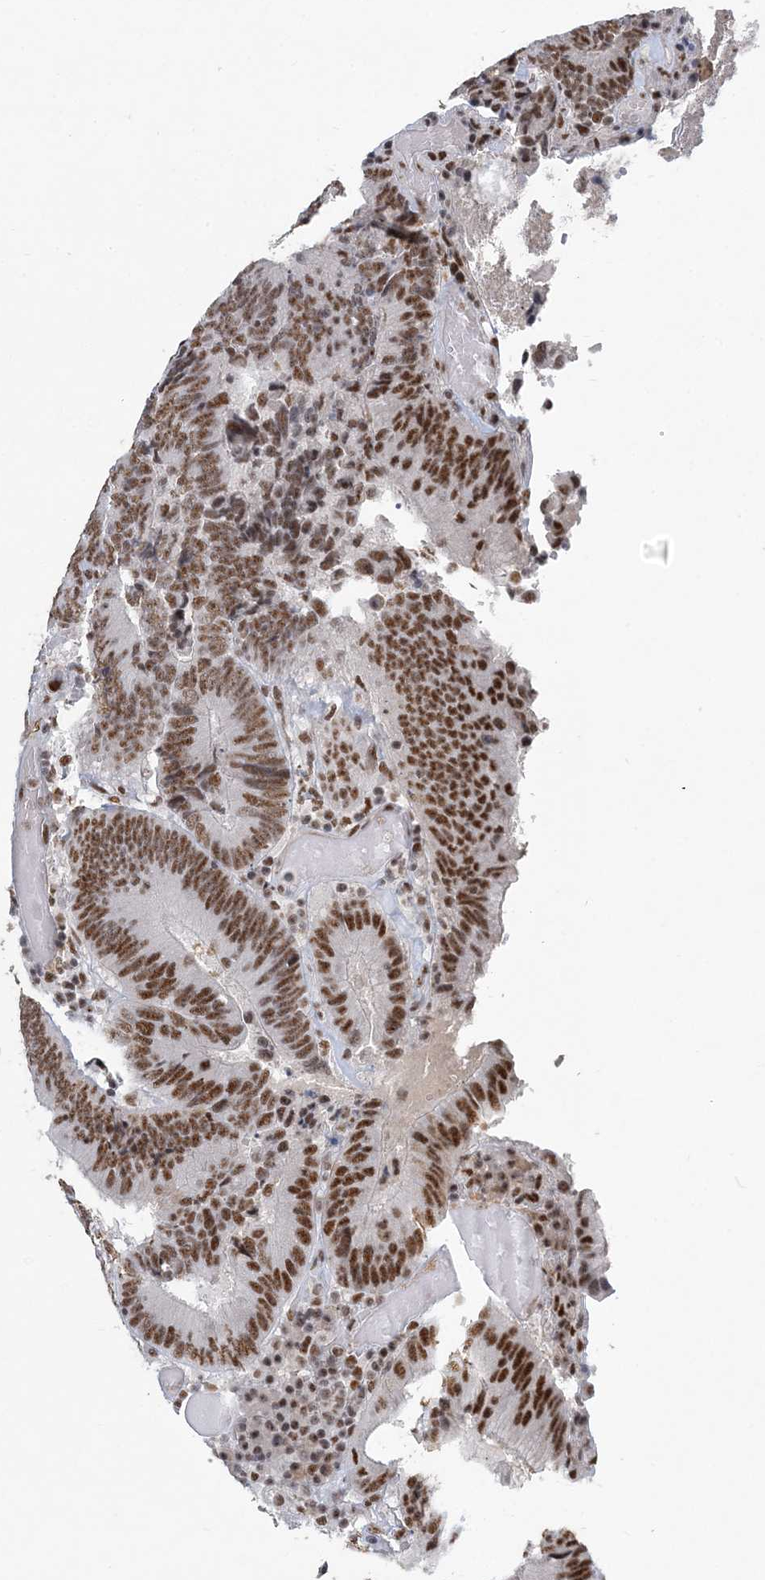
{"staining": {"intensity": "moderate", "quantity": ">75%", "location": "nuclear"}, "tissue": "colorectal cancer", "cell_type": "Tumor cells", "image_type": "cancer", "snomed": [{"axis": "morphology", "description": "Adenocarcinoma, NOS"}, {"axis": "topography", "description": "Colon"}], "caption": "The histopathology image exhibits a brown stain indicating the presence of a protein in the nuclear of tumor cells in colorectal cancer.", "gene": "PLRG1", "patient": {"sex": "female", "age": 78}}